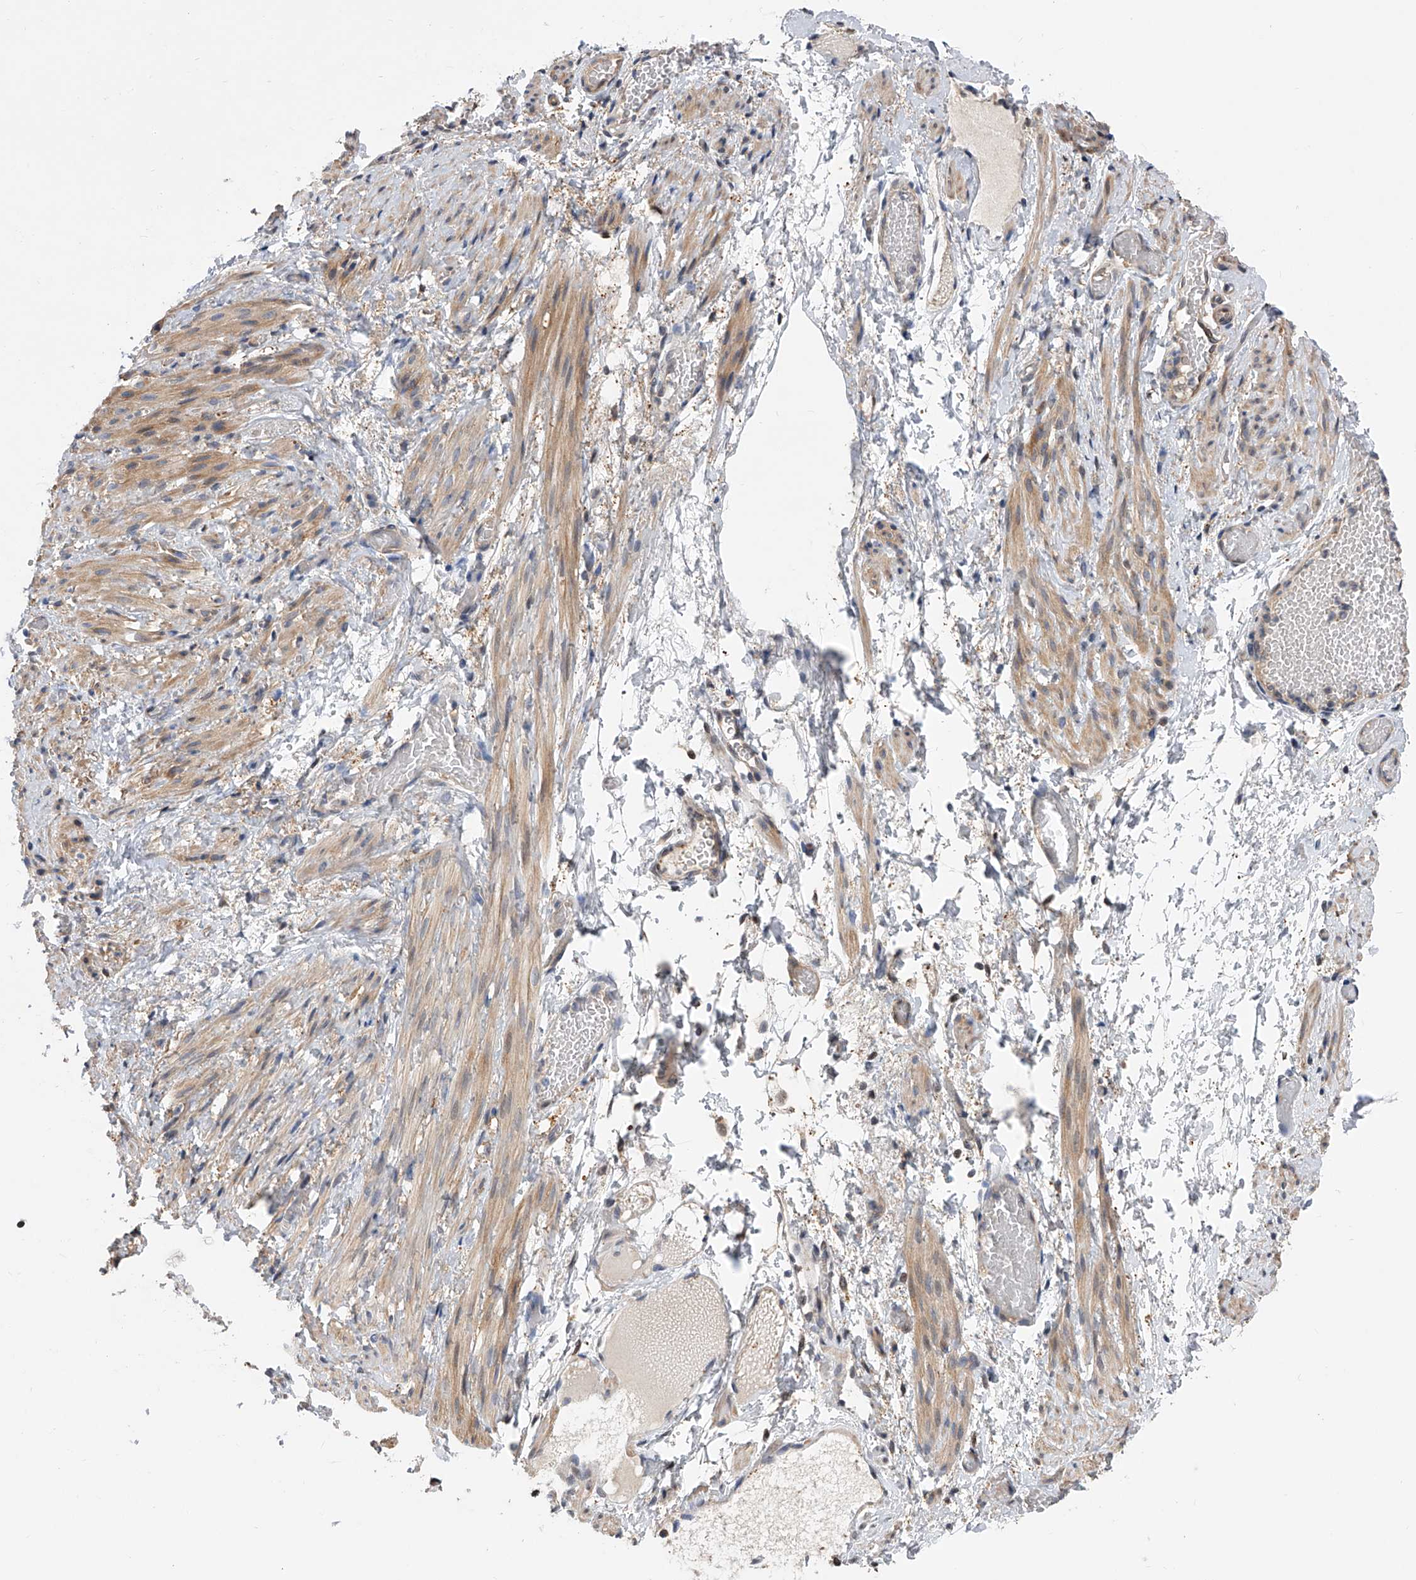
{"staining": {"intensity": "moderate", "quantity": ">75%", "location": "cytoplasmic/membranous"}, "tissue": "adipose tissue", "cell_type": "Adipocytes", "image_type": "normal", "snomed": [{"axis": "morphology", "description": "Normal tissue, NOS"}, {"axis": "topography", "description": "Smooth muscle"}, {"axis": "topography", "description": "Peripheral nerve tissue"}], "caption": "High-magnification brightfield microscopy of normal adipose tissue stained with DAB (brown) and counterstained with hematoxylin (blue). adipocytes exhibit moderate cytoplasmic/membranous staining is seen in approximately>75% of cells. The protein is shown in brown color, while the nuclei are stained blue.", "gene": "GMDS", "patient": {"sex": "female", "age": 39}}